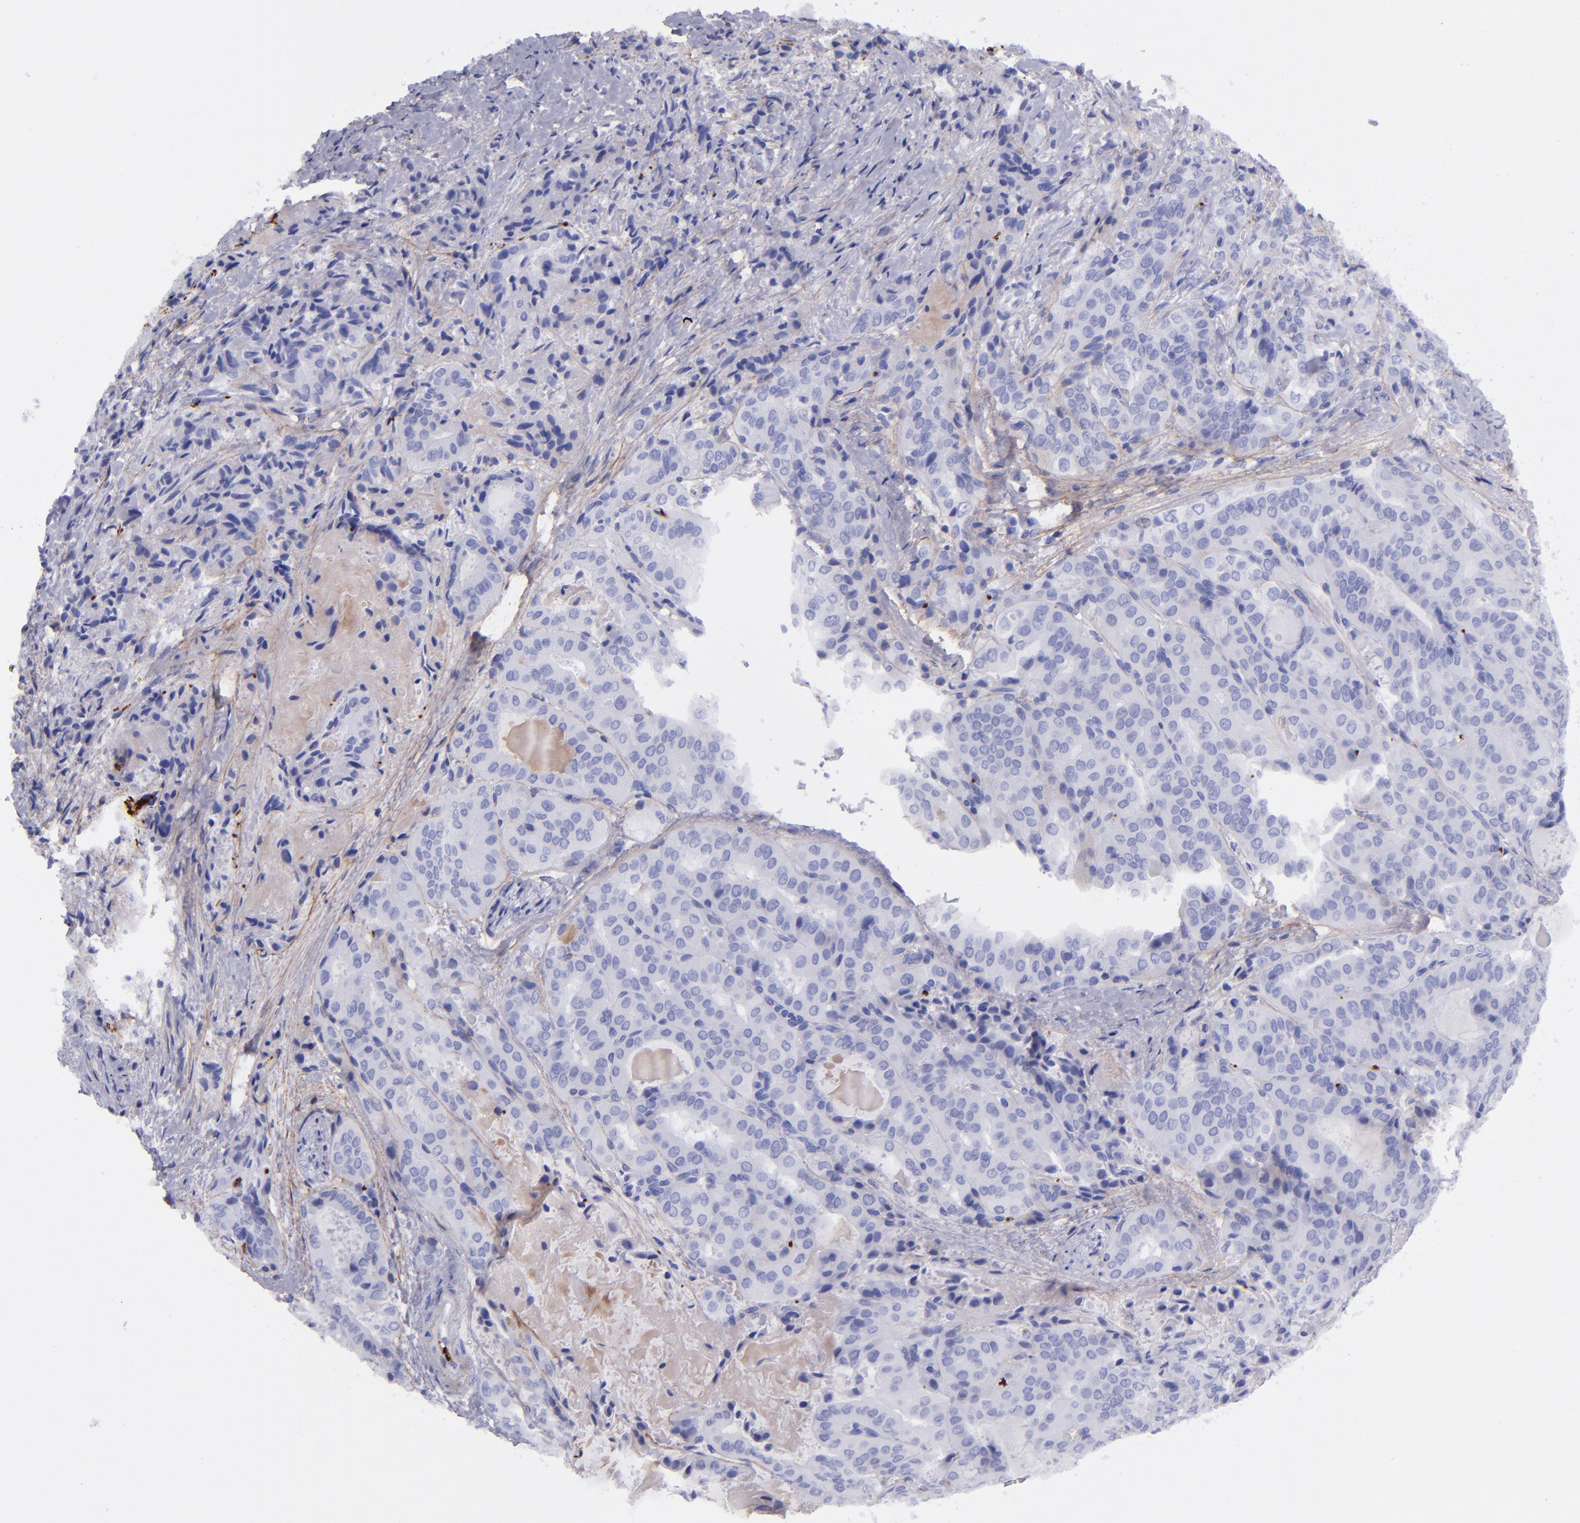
{"staining": {"intensity": "negative", "quantity": "none", "location": "none"}, "tissue": "thyroid cancer", "cell_type": "Tumor cells", "image_type": "cancer", "snomed": [{"axis": "morphology", "description": "Papillary adenocarcinoma, NOS"}, {"axis": "topography", "description": "Thyroid gland"}], "caption": "Immunohistochemistry histopathology image of thyroid papillary adenocarcinoma stained for a protein (brown), which demonstrates no staining in tumor cells.", "gene": "EFCAB13", "patient": {"sex": "female", "age": 71}}